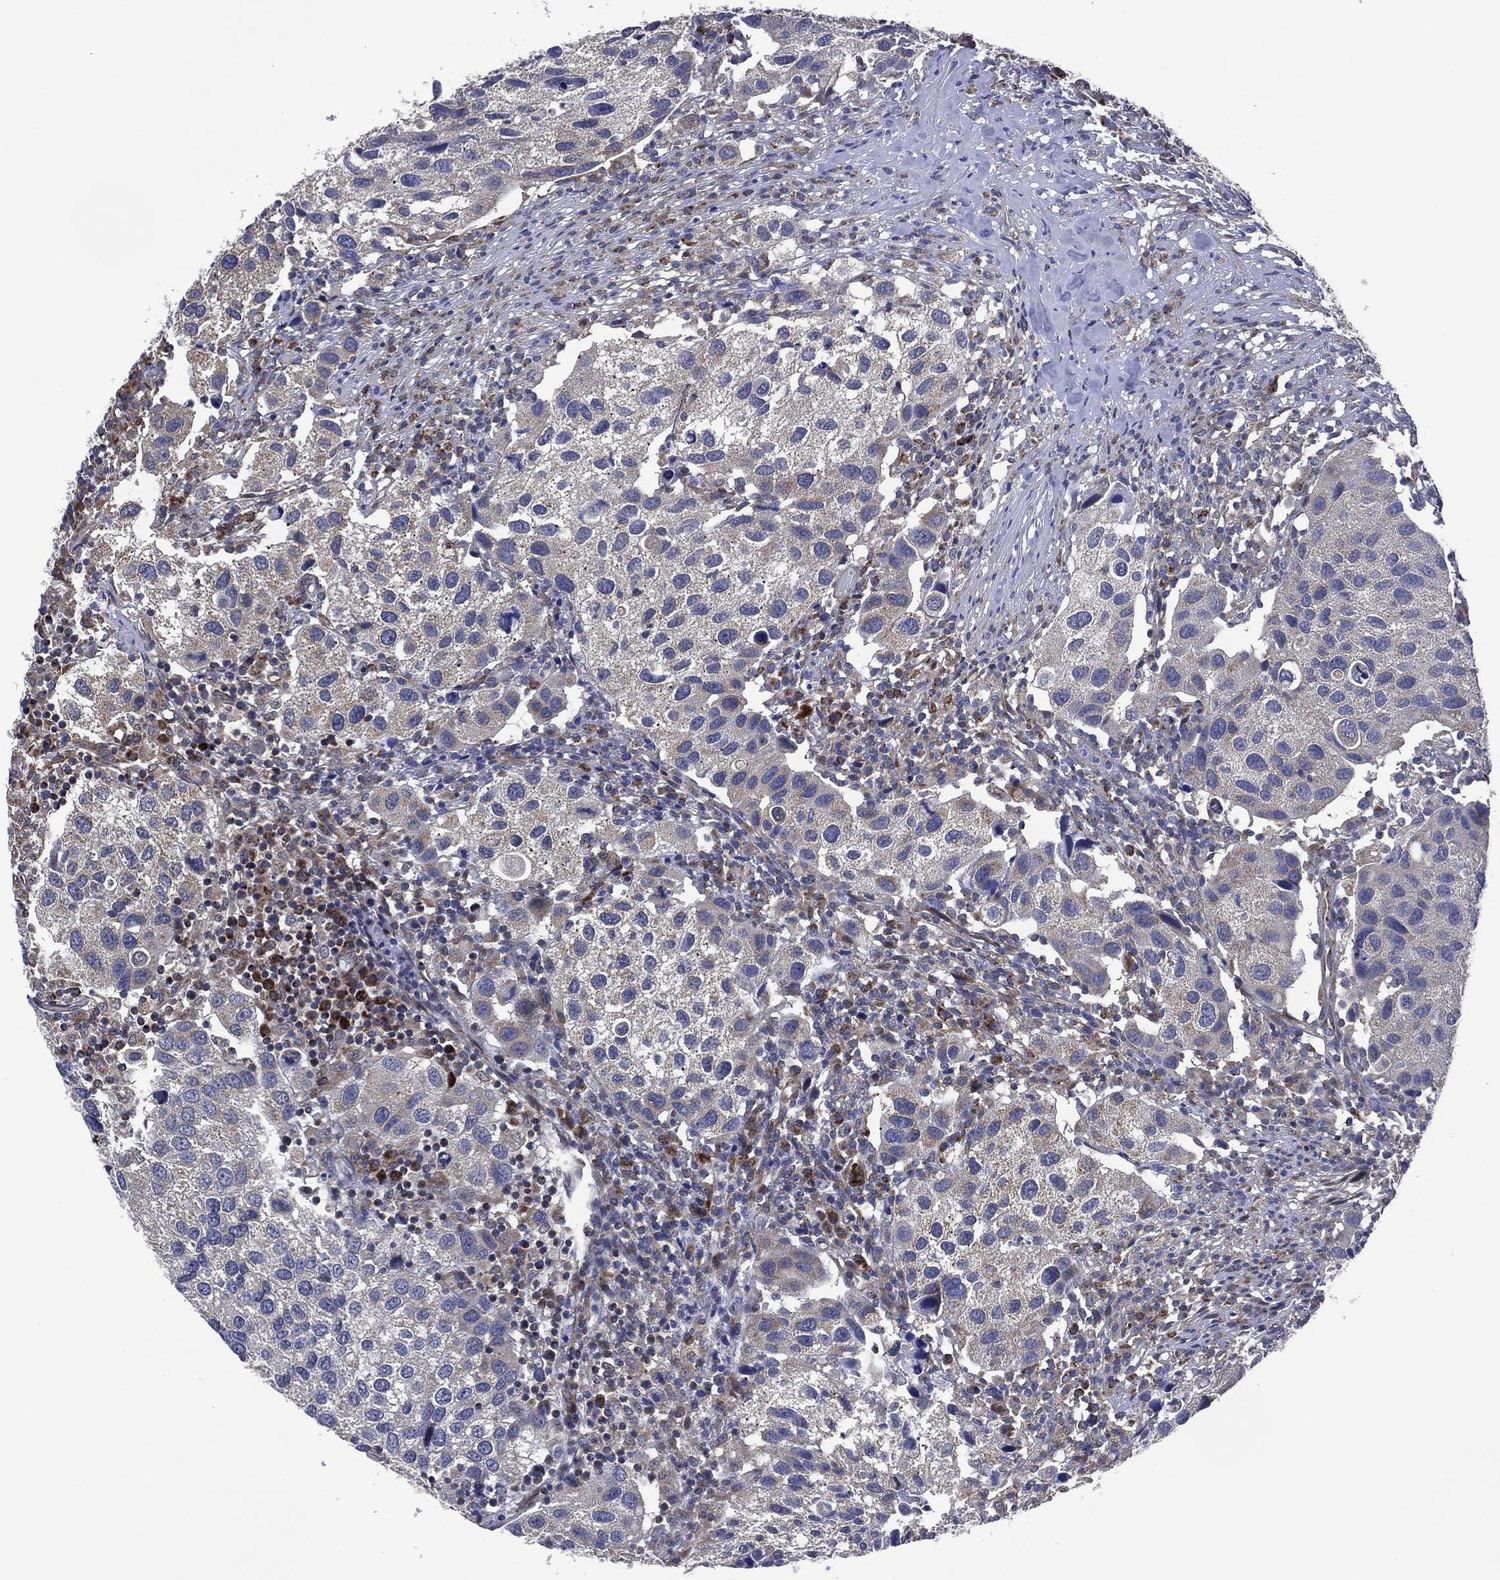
{"staining": {"intensity": "negative", "quantity": "none", "location": "none"}, "tissue": "urothelial cancer", "cell_type": "Tumor cells", "image_type": "cancer", "snomed": [{"axis": "morphology", "description": "Urothelial carcinoma, High grade"}, {"axis": "topography", "description": "Urinary bladder"}], "caption": "This is a image of IHC staining of urothelial carcinoma (high-grade), which shows no positivity in tumor cells.", "gene": "HTD2", "patient": {"sex": "male", "age": 79}}